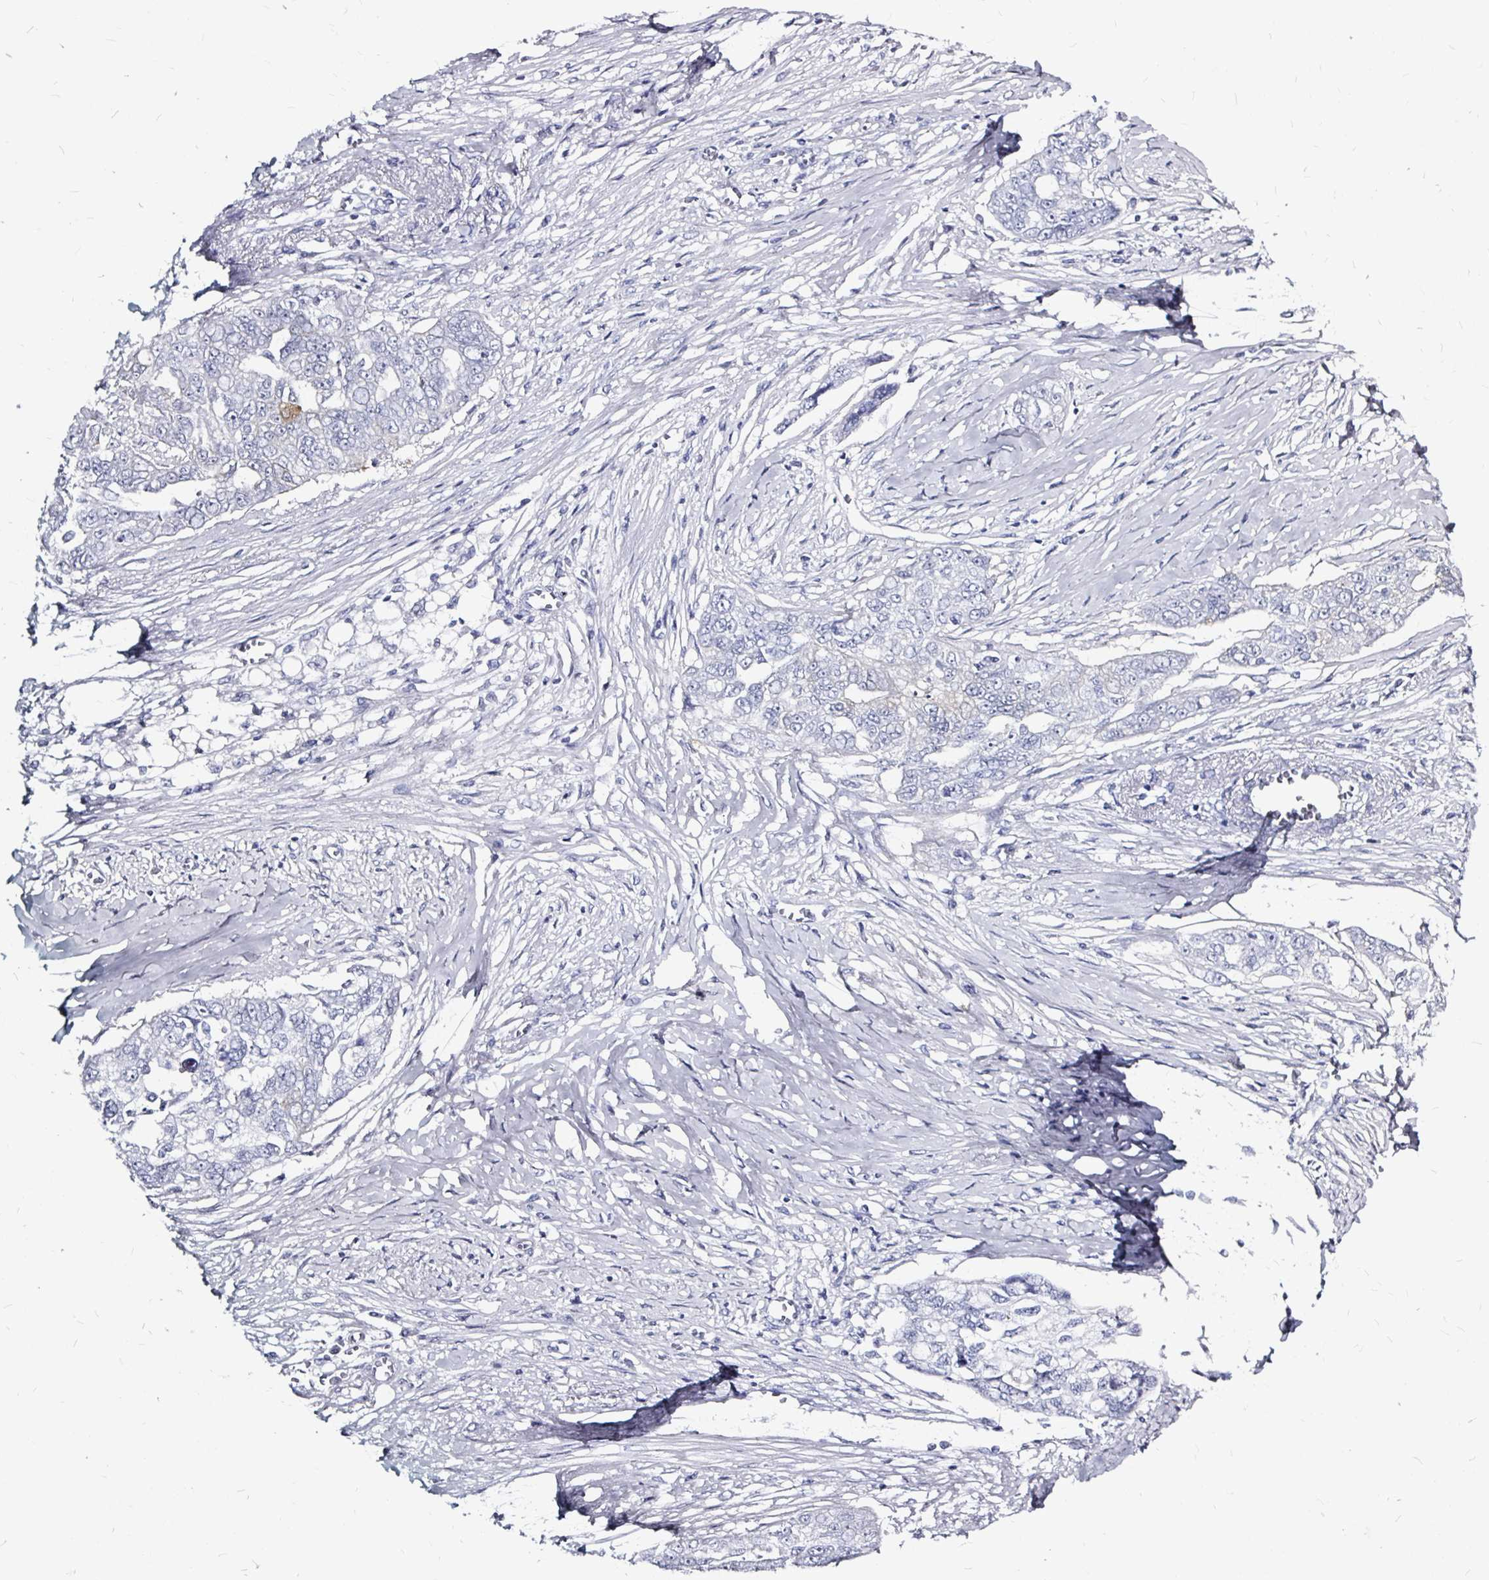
{"staining": {"intensity": "negative", "quantity": "none", "location": "none"}, "tissue": "ovarian cancer", "cell_type": "Tumor cells", "image_type": "cancer", "snomed": [{"axis": "morphology", "description": "Carcinoma, endometroid"}, {"axis": "topography", "description": "Ovary"}], "caption": "Immunohistochemical staining of endometroid carcinoma (ovarian) displays no significant expression in tumor cells.", "gene": "LUZP4", "patient": {"sex": "female", "age": 70}}